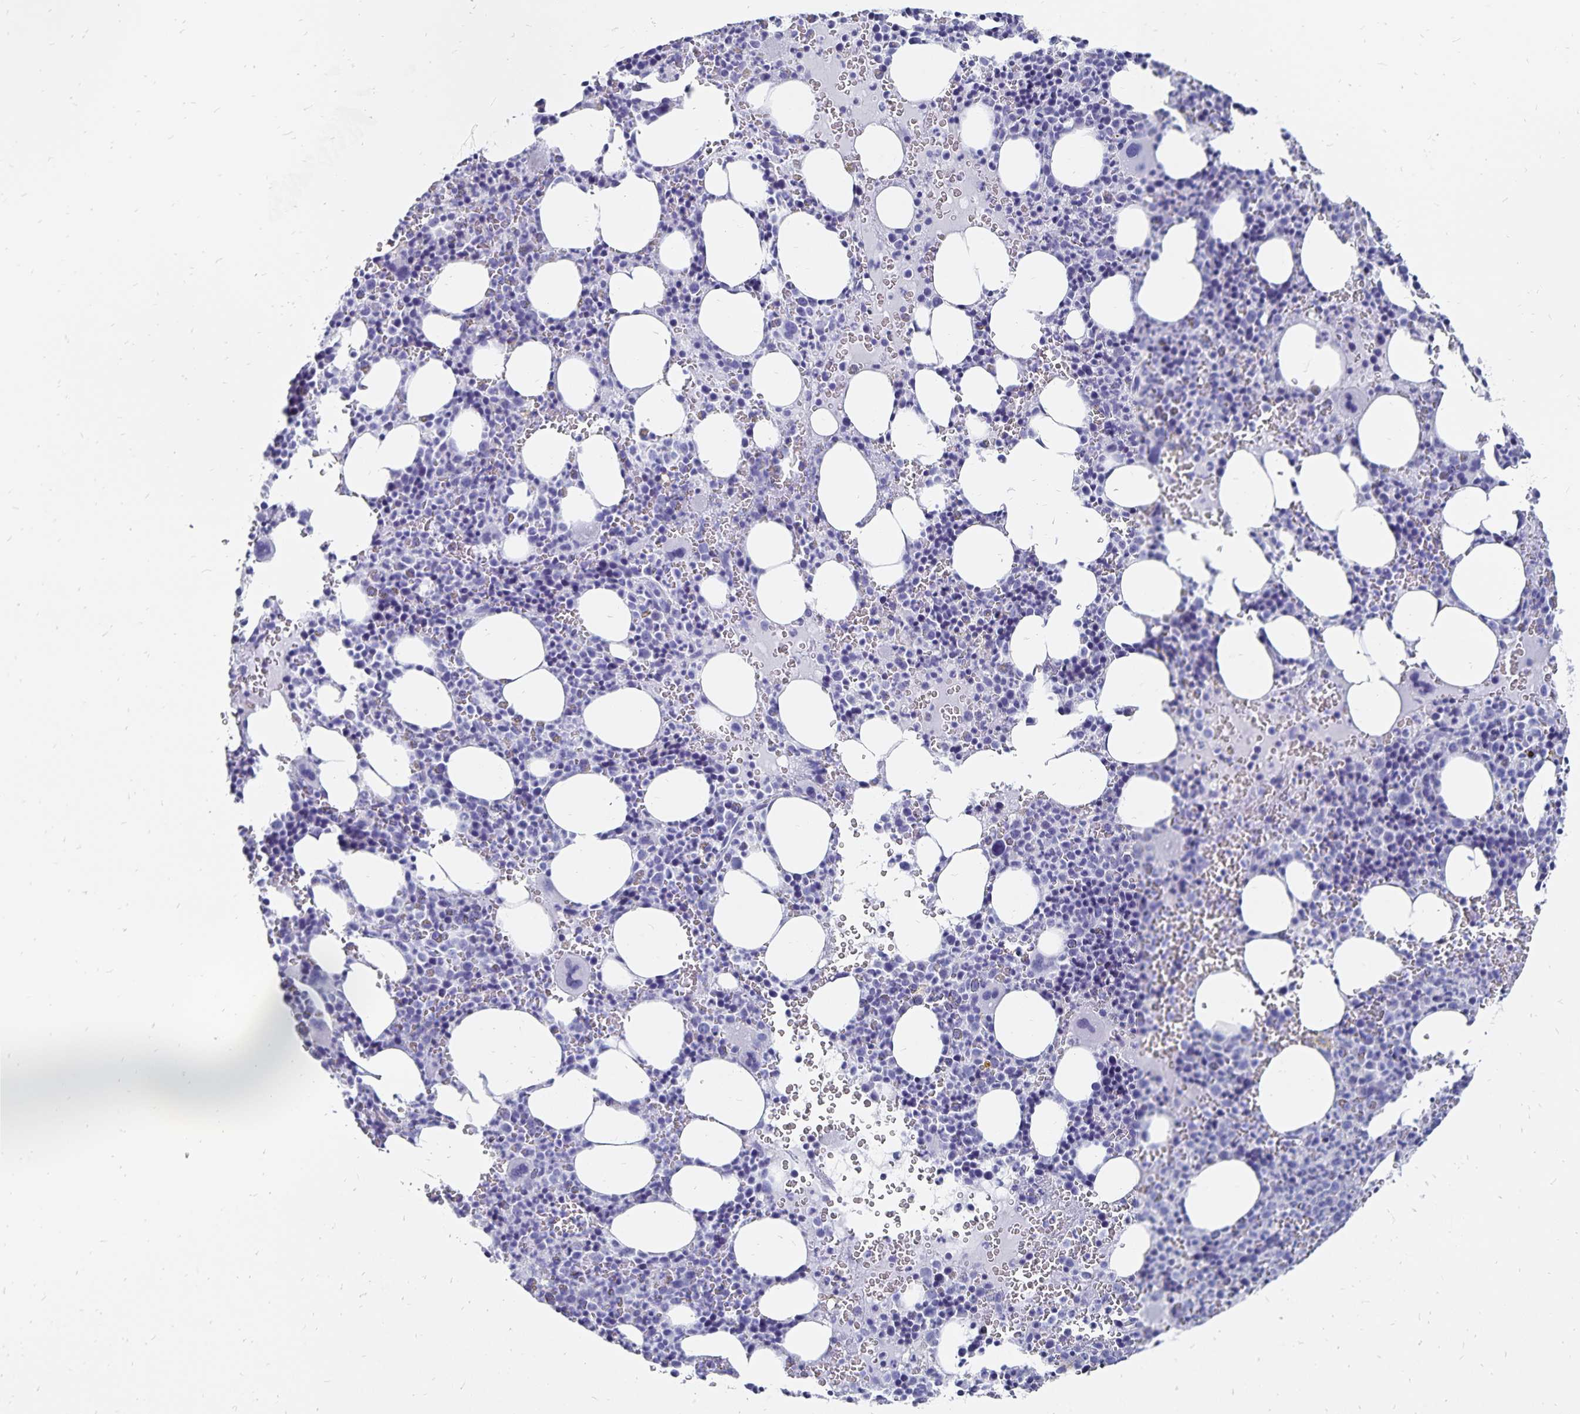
{"staining": {"intensity": "negative", "quantity": "none", "location": "none"}, "tissue": "bone marrow", "cell_type": "Hematopoietic cells", "image_type": "normal", "snomed": [{"axis": "morphology", "description": "Normal tissue, NOS"}, {"axis": "topography", "description": "Bone marrow"}], "caption": "High magnification brightfield microscopy of unremarkable bone marrow stained with DAB (brown) and counterstained with hematoxylin (blue): hematopoietic cells show no significant positivity.", "gene": "ADH1A", "patient": {"sex": "male", "age": 63}}